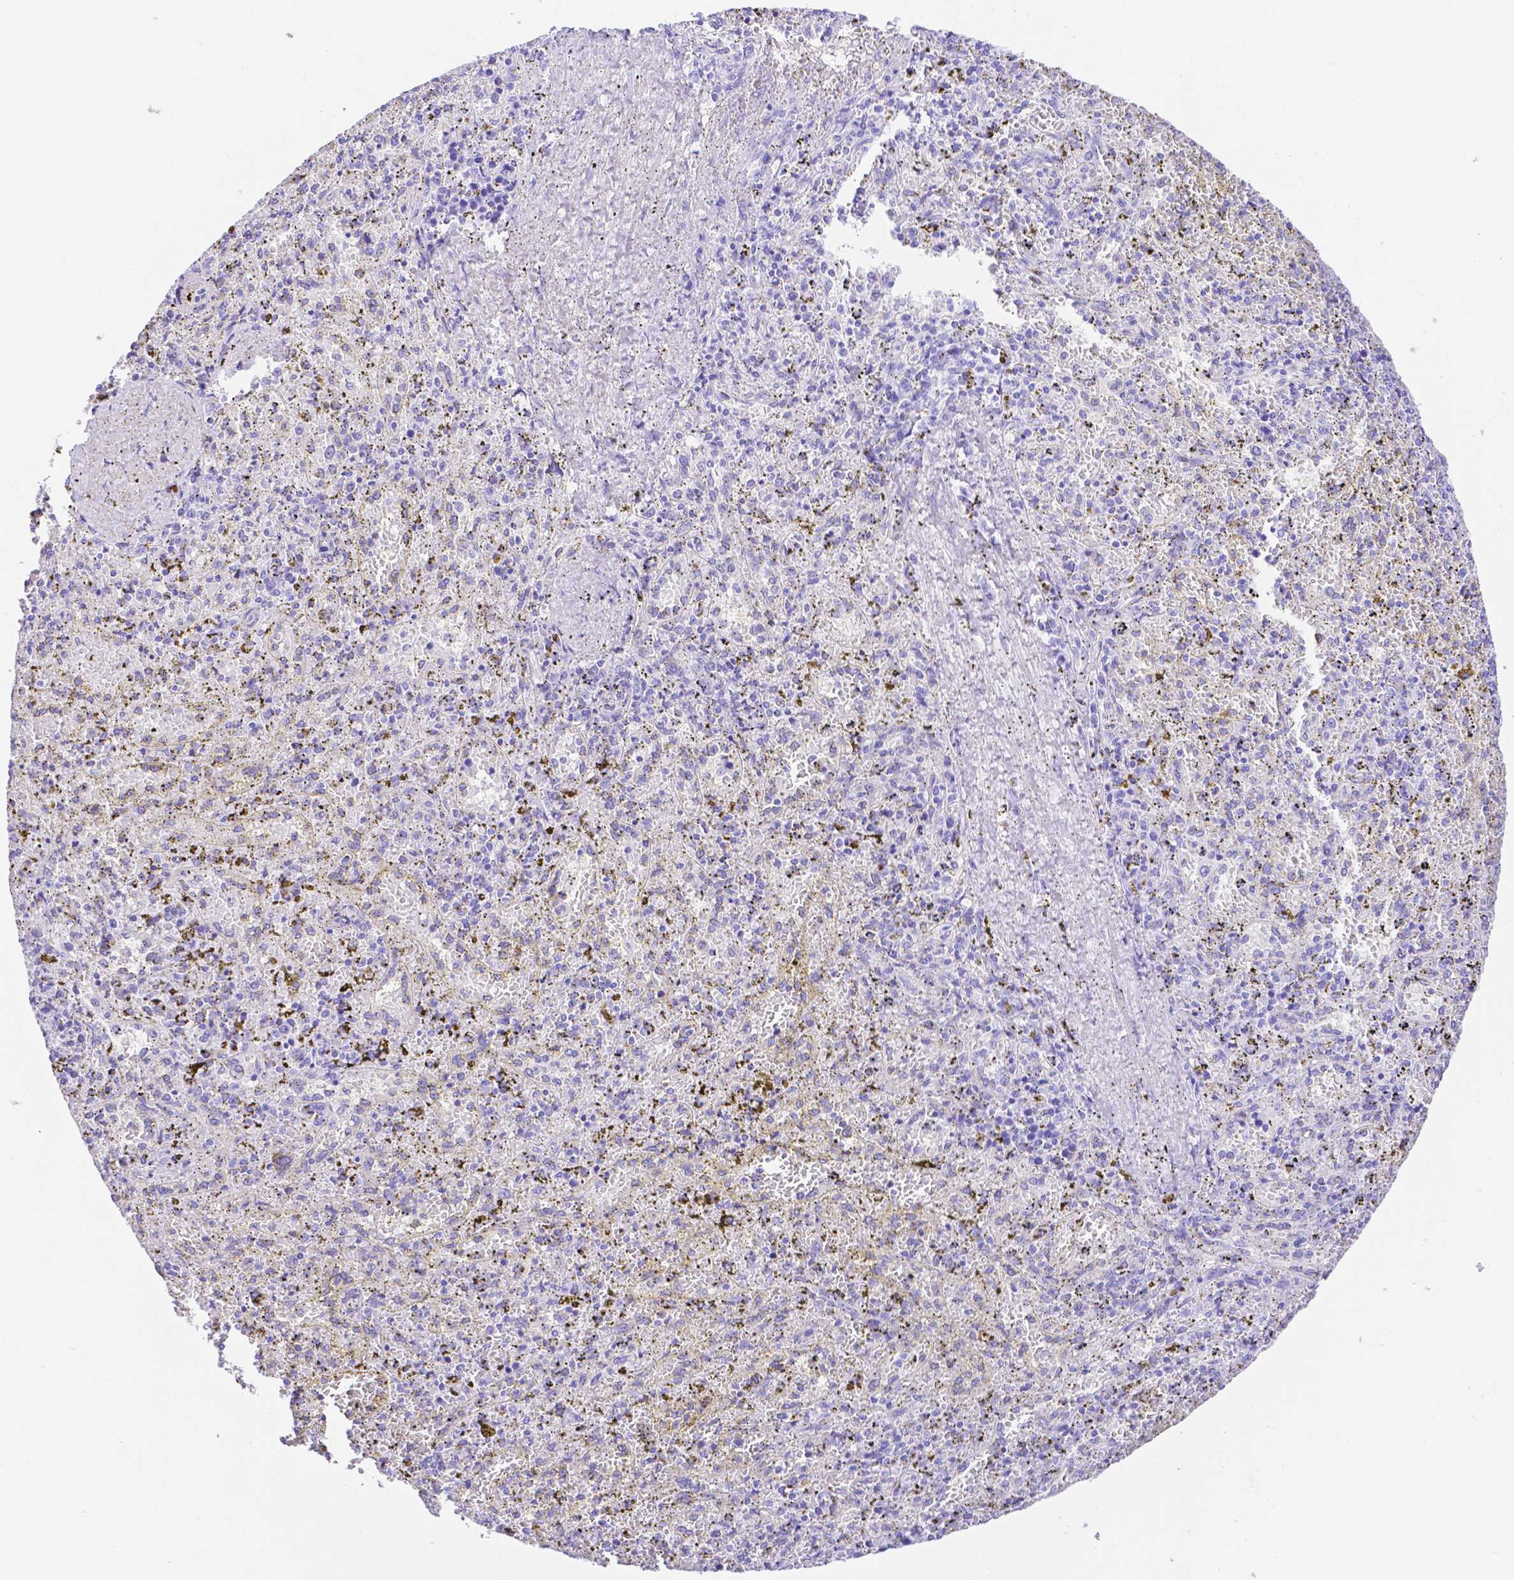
{"staining": {"intensity": "negative", "quantity": "none", "location": "none"}, "tissue": "spleen", "cell_type": "Cells in red pulp", "image_type": "normal", "snomed": [{"axis": "morphology", "description": "Normal tissue, NOS"}, {"axis": "topography", "description": "Spleen"}], "caption": "Immunohistochemistry (IHC) of normal human spleen exhibits no positivity in cells in red pulp.", "gene": "SMR3A", "patient": {"sex": "female", "age": 50}}